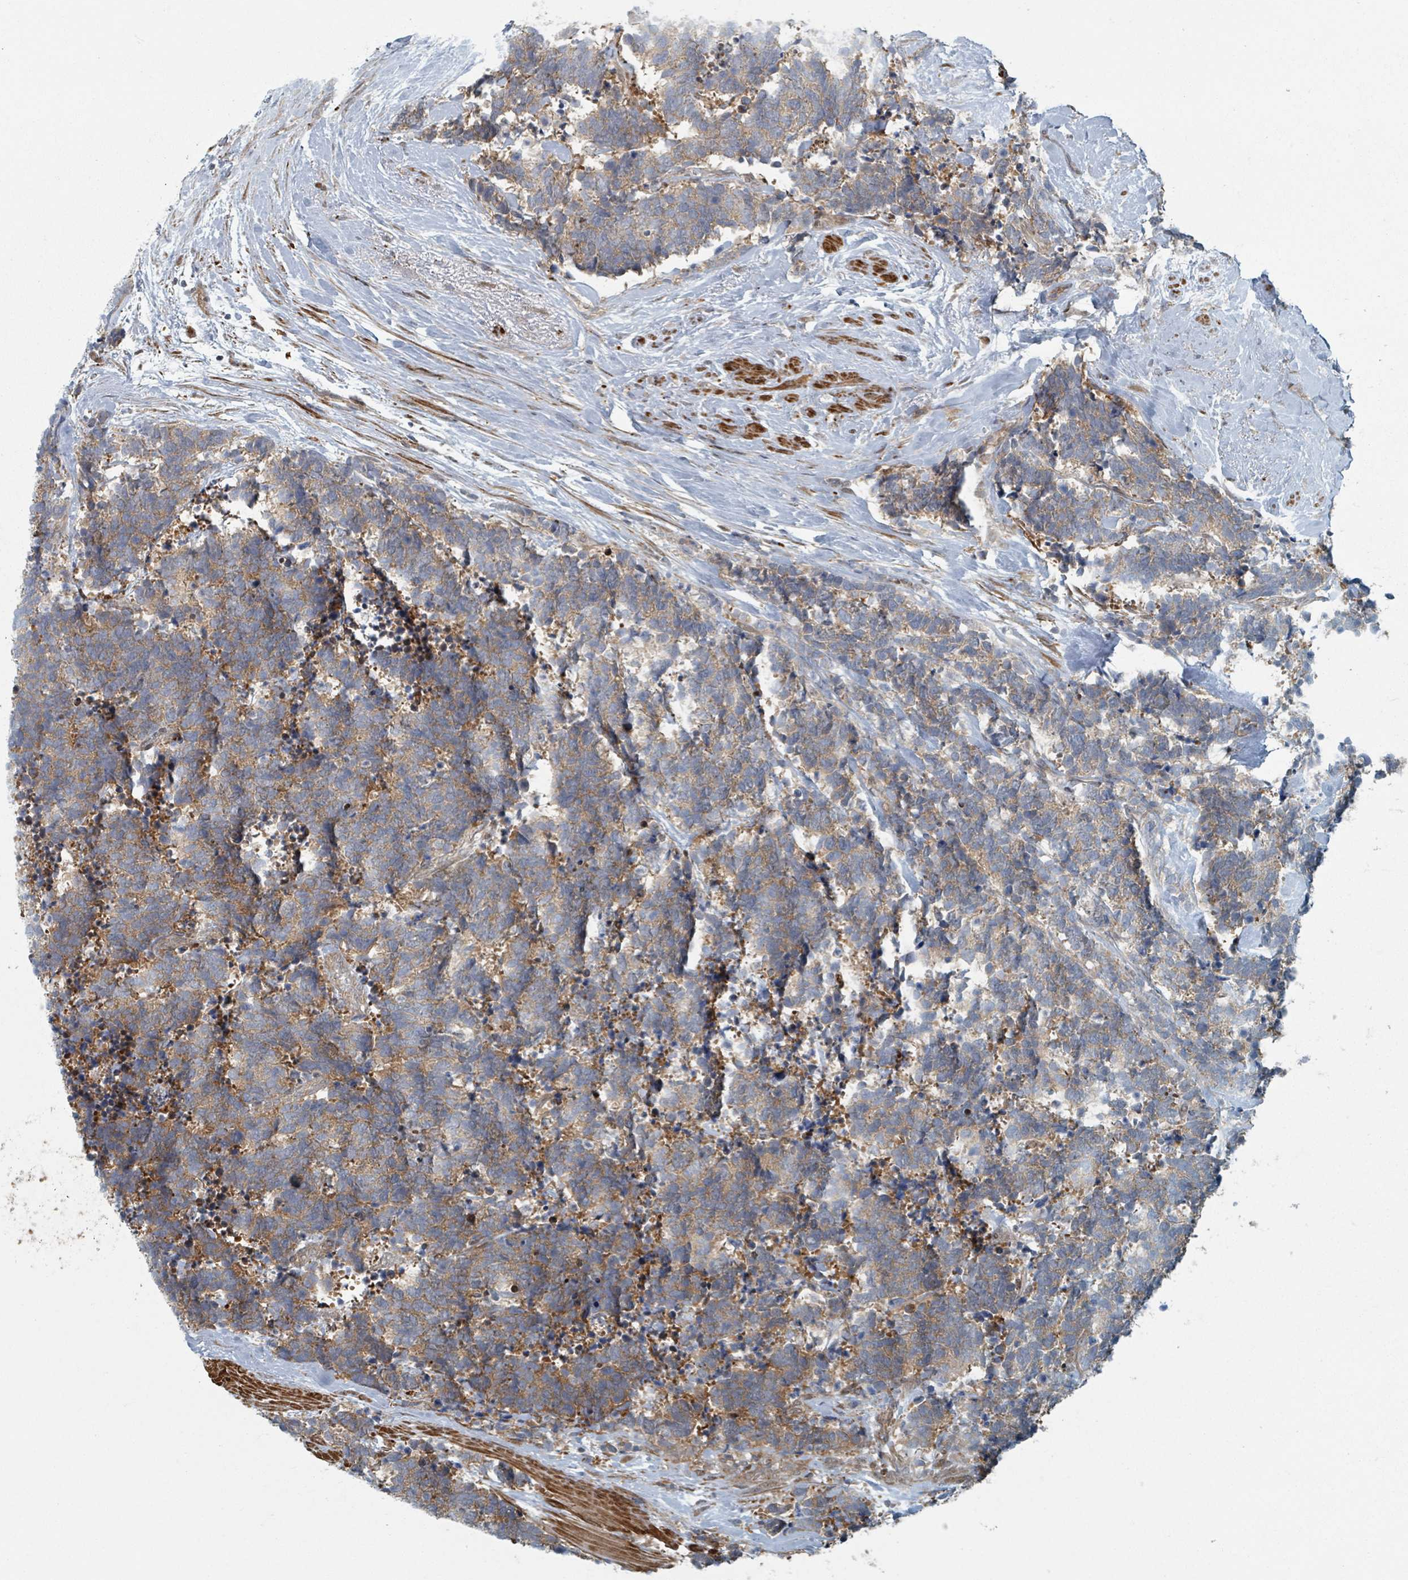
{"staining": {"intensity": "moderate", "quantity": ">75%", "location": "cytoplasmic/membranous"}, "tissue": "carcinoid", "cell_type": "Tumor cells", "image_type": "cancer", "snomed": [{"axis": "morphology", "description": "Carcinoma, NOS"}, {"axis": "morphology", "description": "Carcinoid, malignant, NOS"}, {"axis": "topography", "description": "Prostate"}], "caption": "IHC of human carcinoid exhibits medium levels of moderate cytoplasmic/membranous expression in about >75% of tumor cells. (DAB (3,3'-diaminobenzidine) IHC, brown staining for protein, blue staining for nuclei).", "gene": "RHPN2", "patient": {"sex": "male", "age": 57}}